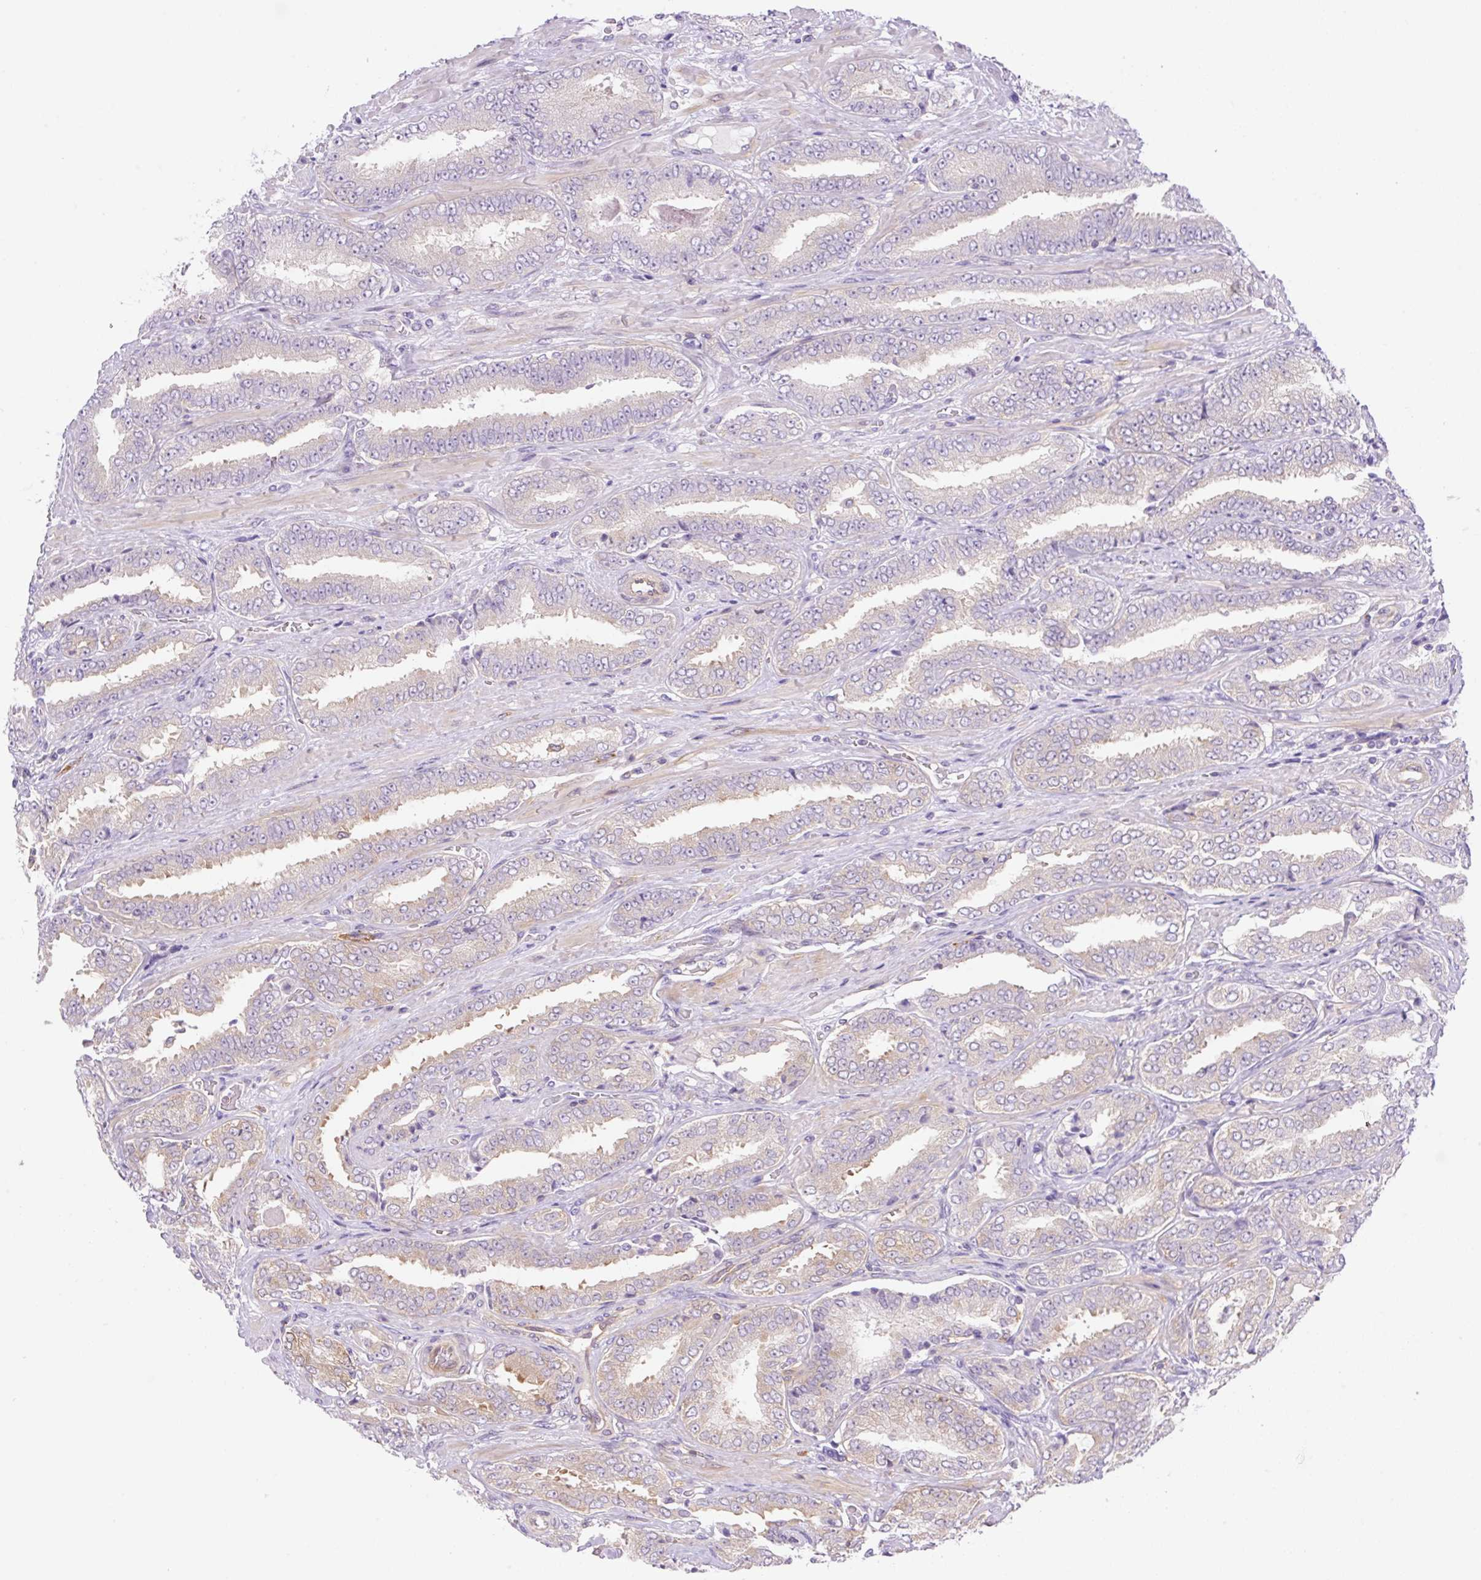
{"staining": {"intensity": "moderate", "quantity": "25%-75%", "location": "cytoplasmic/membranous"}, "tissue": "prostate cancer", "cell_type": "Tumor cells", "image_type": "cancer", "snomed": [{"axis": "morphology", "description": "Adenocarcinoma, High grade"}, {"axis": "topography", "description": "Prostate"}], "caption": "About 25%-75% of tumor cells in prostate adenocarcinoma (high-grade) exhibit moderate cytoplasmic/membranous protein positivity as visualized by brown immunohistochemical staining.", "gene": "CAMK2B", "patient": {"sex": "male", "age": 72}}